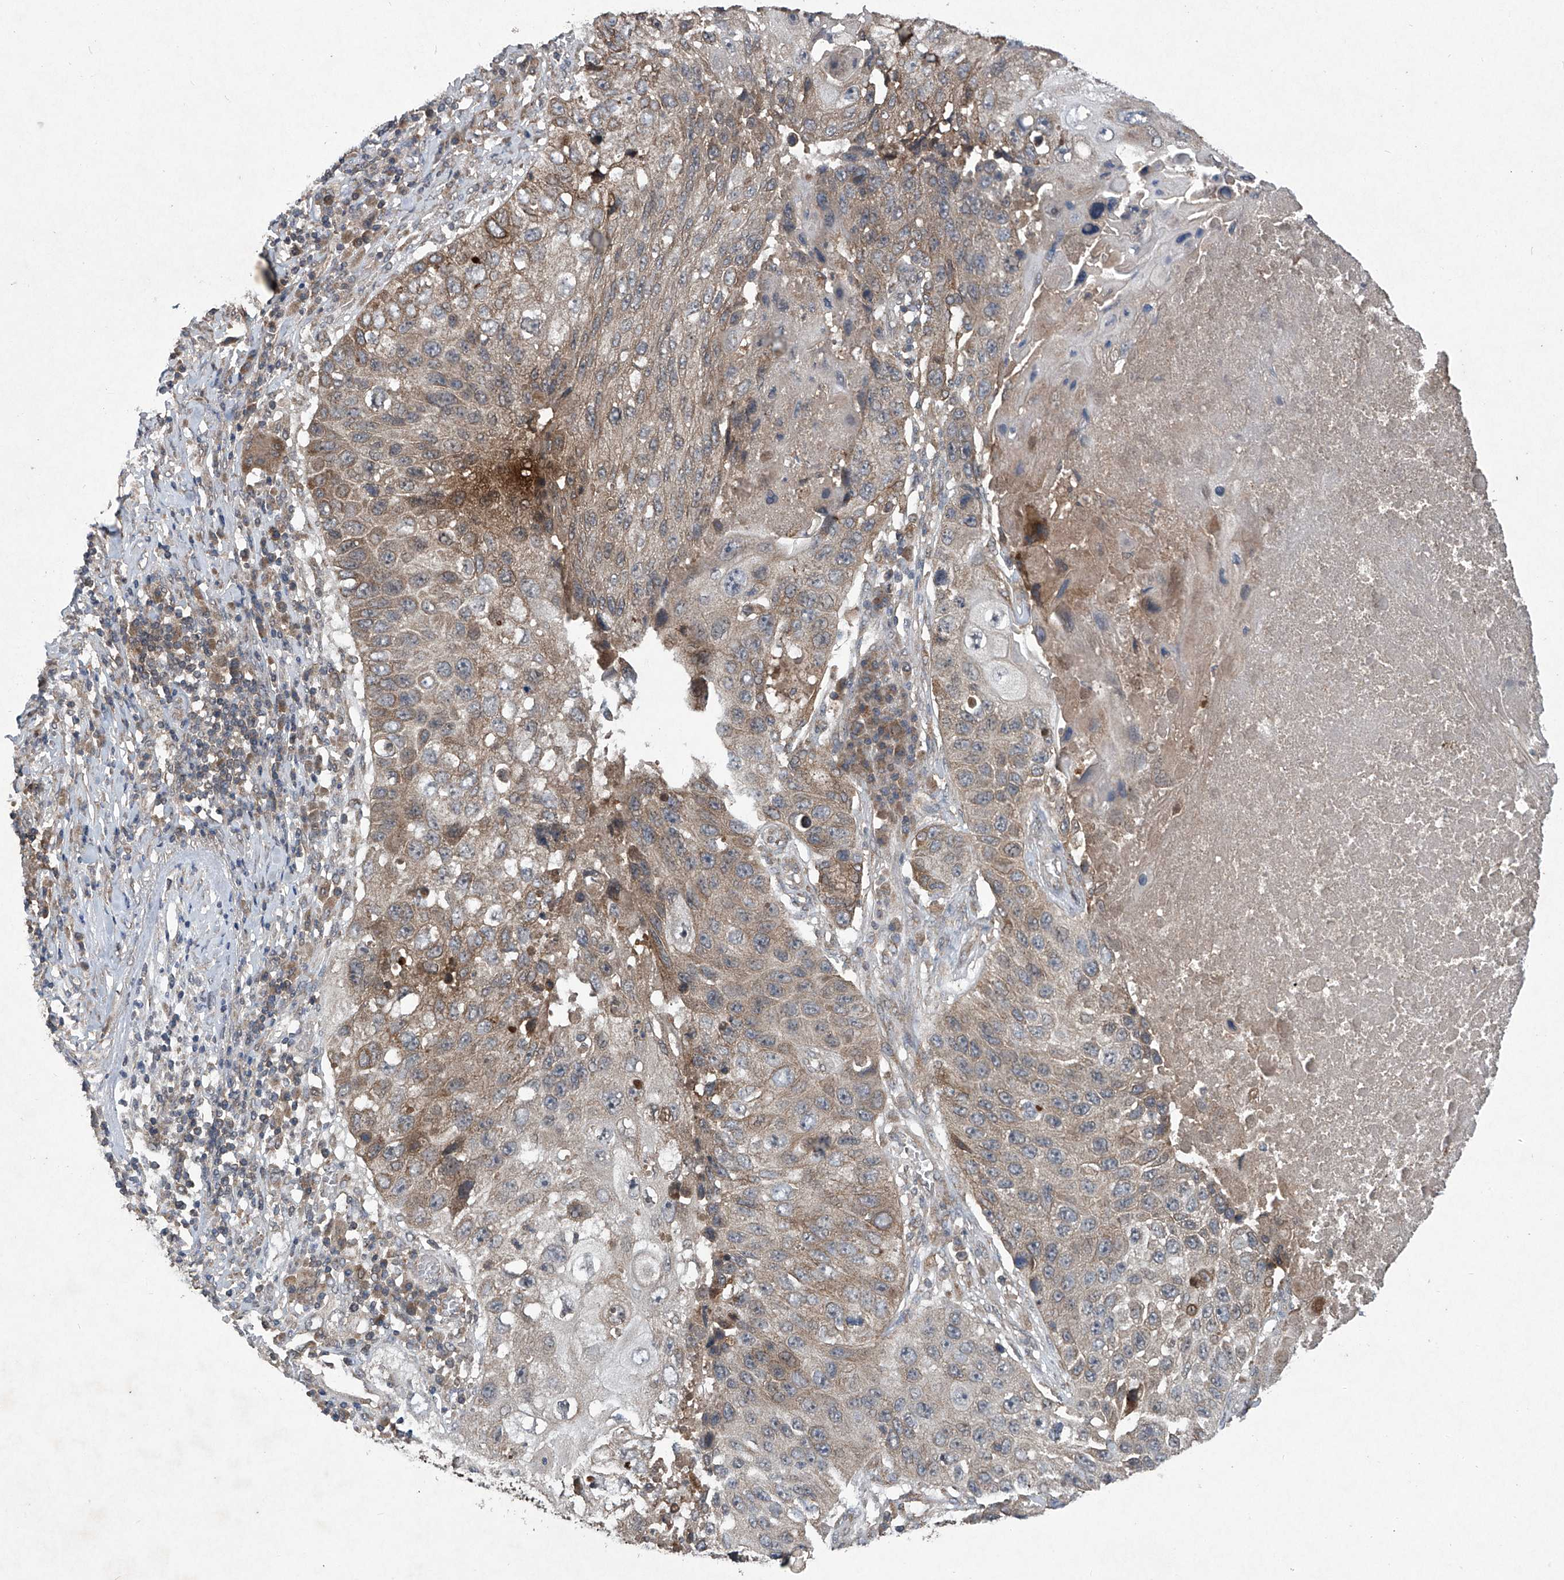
{"staining": {"intensity": "weak", "quantity": ">75%", "location": "cytoplasmic/membranous"}, "tissue": "lung cancer", "cell_type": "Tumor cells", "image_type": "cancer", "snomed": [{"axis": "morphology", "description": "Squamous cell carcinoma, NOS"}, {"axis": "topography", "description": "Lung"}], "caption": "This image exhibits immunohistochemistry (IHC) staining of lung cancer, with low weak cytoplasmic/membranous positivity in about >75% of tumor cells.", "gene": "SUMF2", "patient": {"sex": "male", "age": 61}}